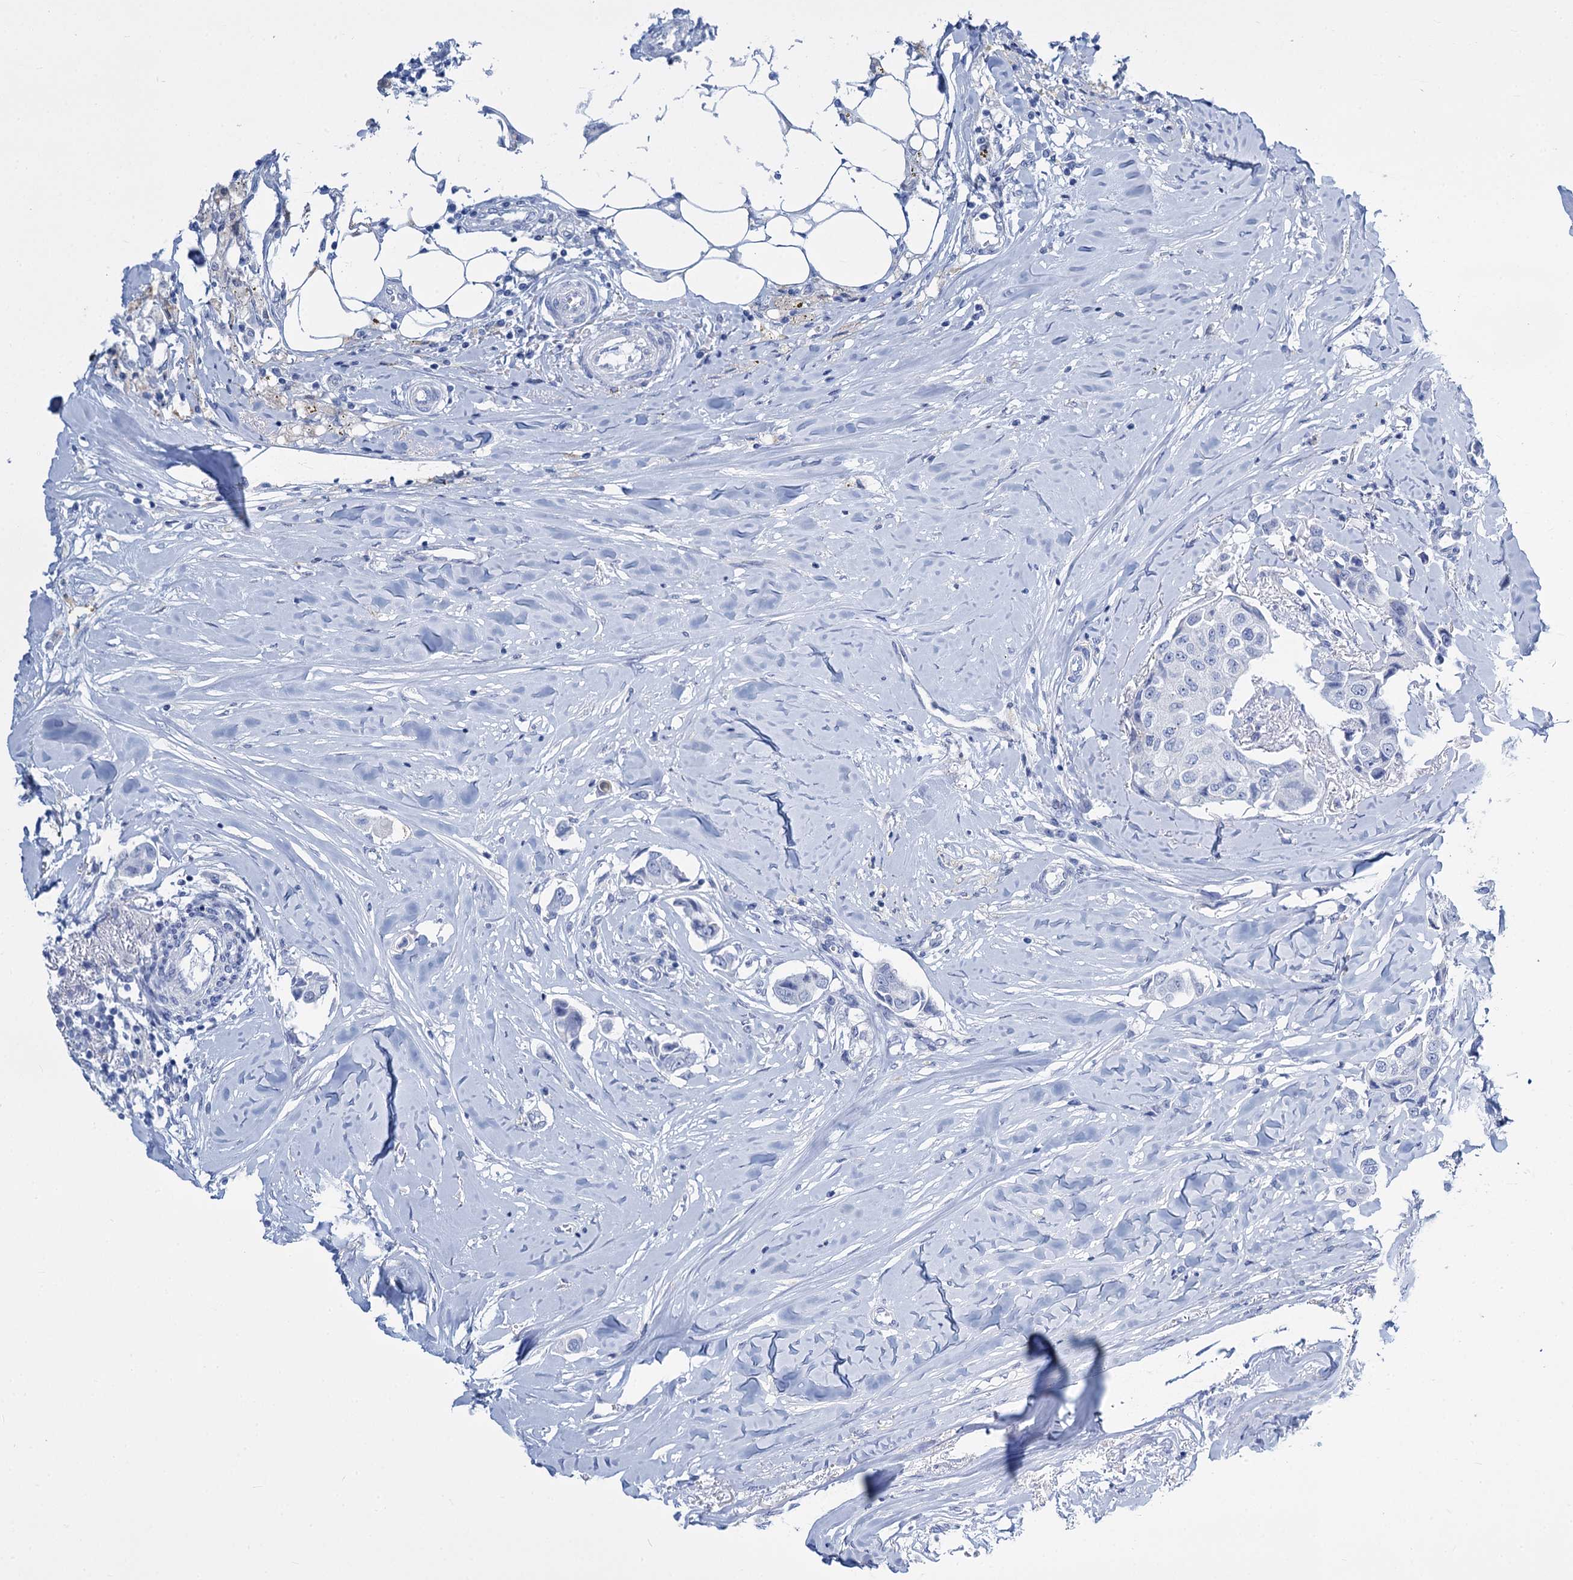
{"staining": {"intensity": "negative", "quantity": "none", "location": "none"}, "tissue": "breast cancer", "cell_type": "Tumor cells", "image_type": "cancer", "snomed": [{"axis": "morphology", "description": "Duct carcinoma"}, {"axis": "topography", "description": "Breast"}], "caption": "Immunohistochemical staining of intraductal carcinoma (breast) reveals no significant expression in tumor cells.", "gene": "TRIM77", "patient": {"sex": "female", "age": 80}}